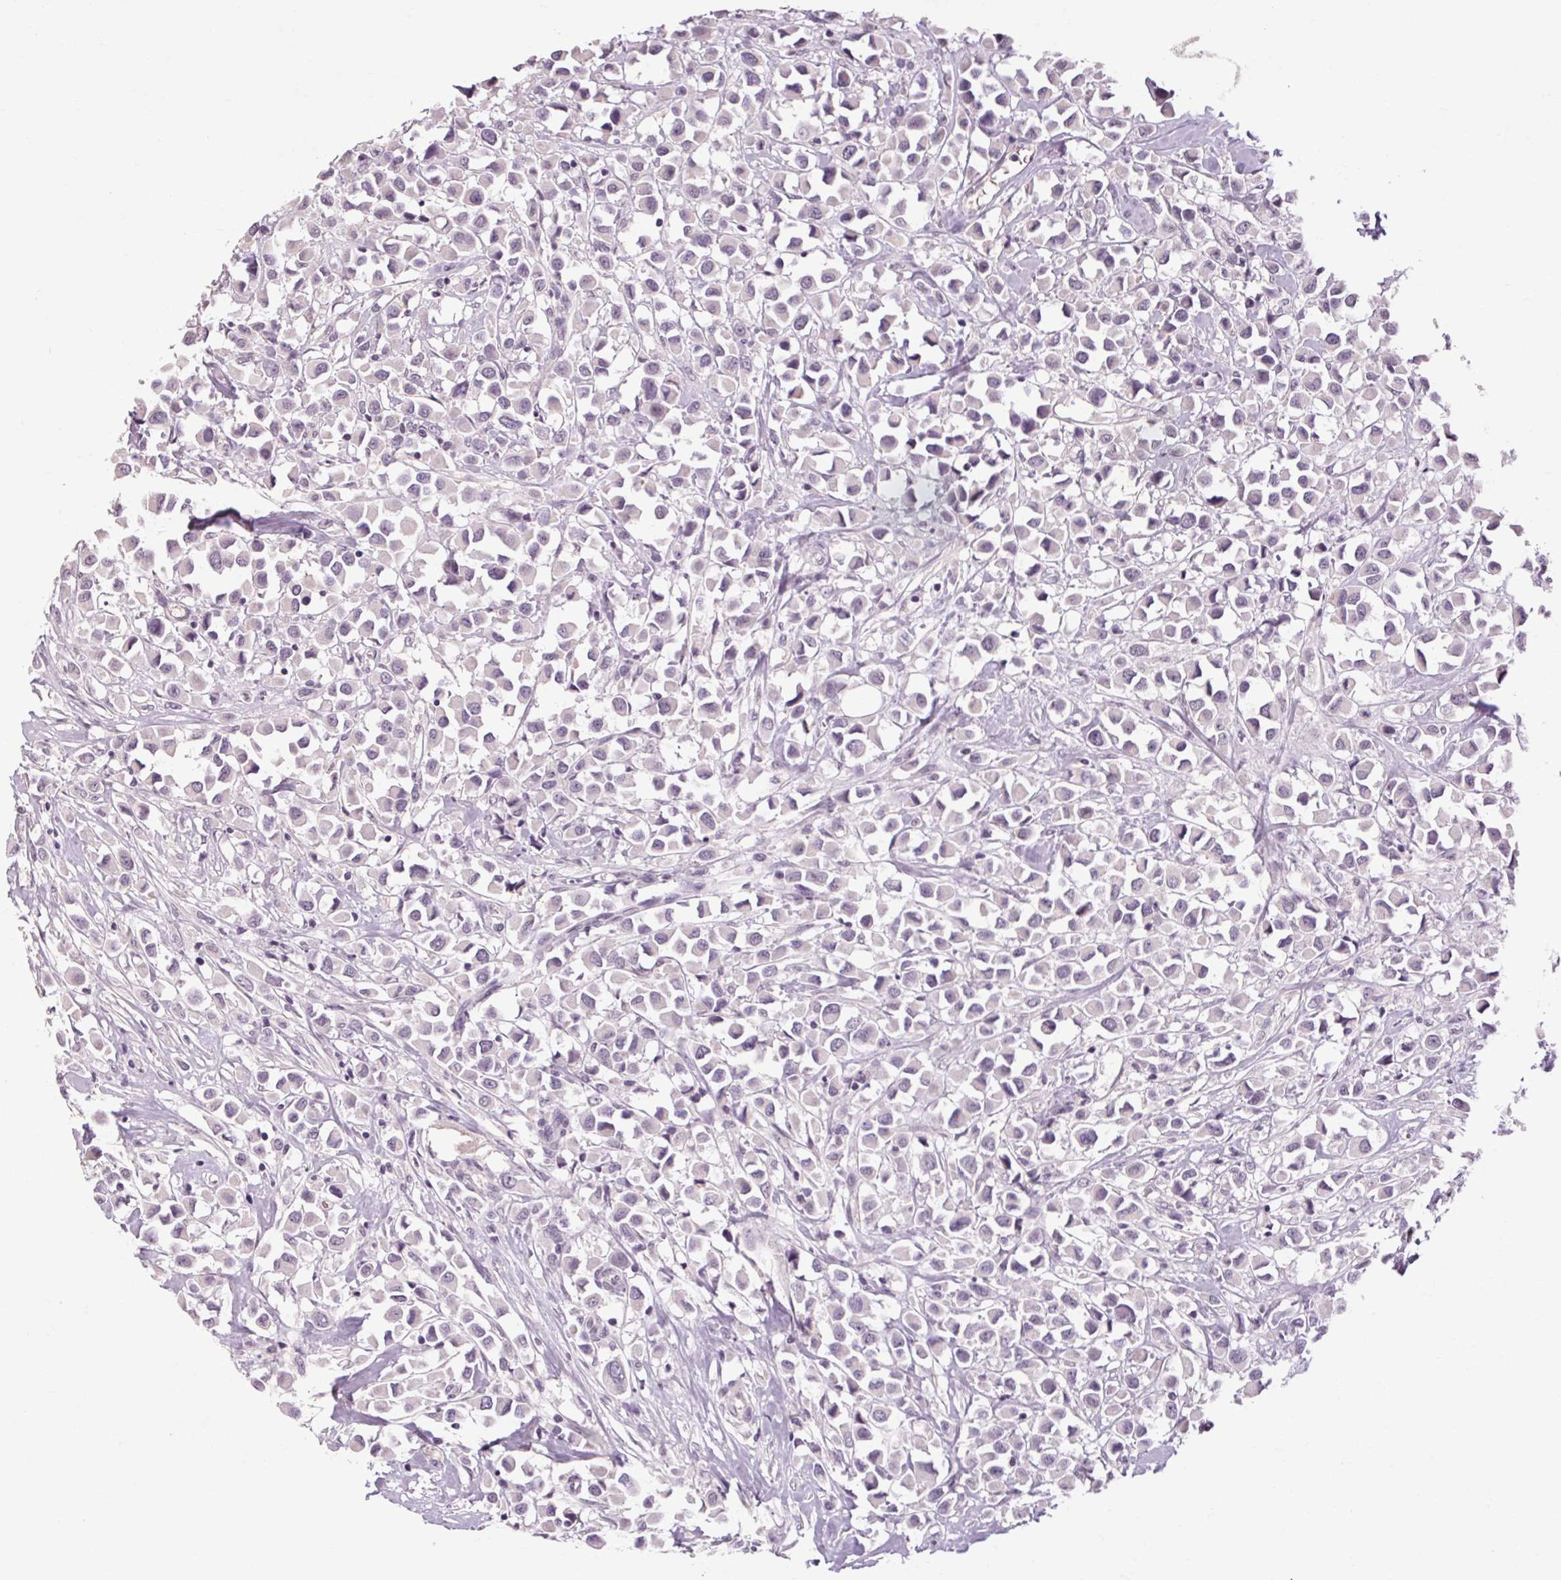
{"staining": {"intensity": "negative", "quantity": "none", "location": "none"}, "tissue": "breast cancer", "cell_type": "Tumor cells", "image_type": "cancer", "snomed": [{"axis": "morphology", "description": "Duct carcinoma"}, {"axis": "topography", "description": "Breast"}], "caption": "Immunohistochemical staining of human infiltrating ductal carcinoma (breast) shows no significant positivity in tumor cells.", "gene": "POMC", "patient": {"sex": "female", "age": 61}}